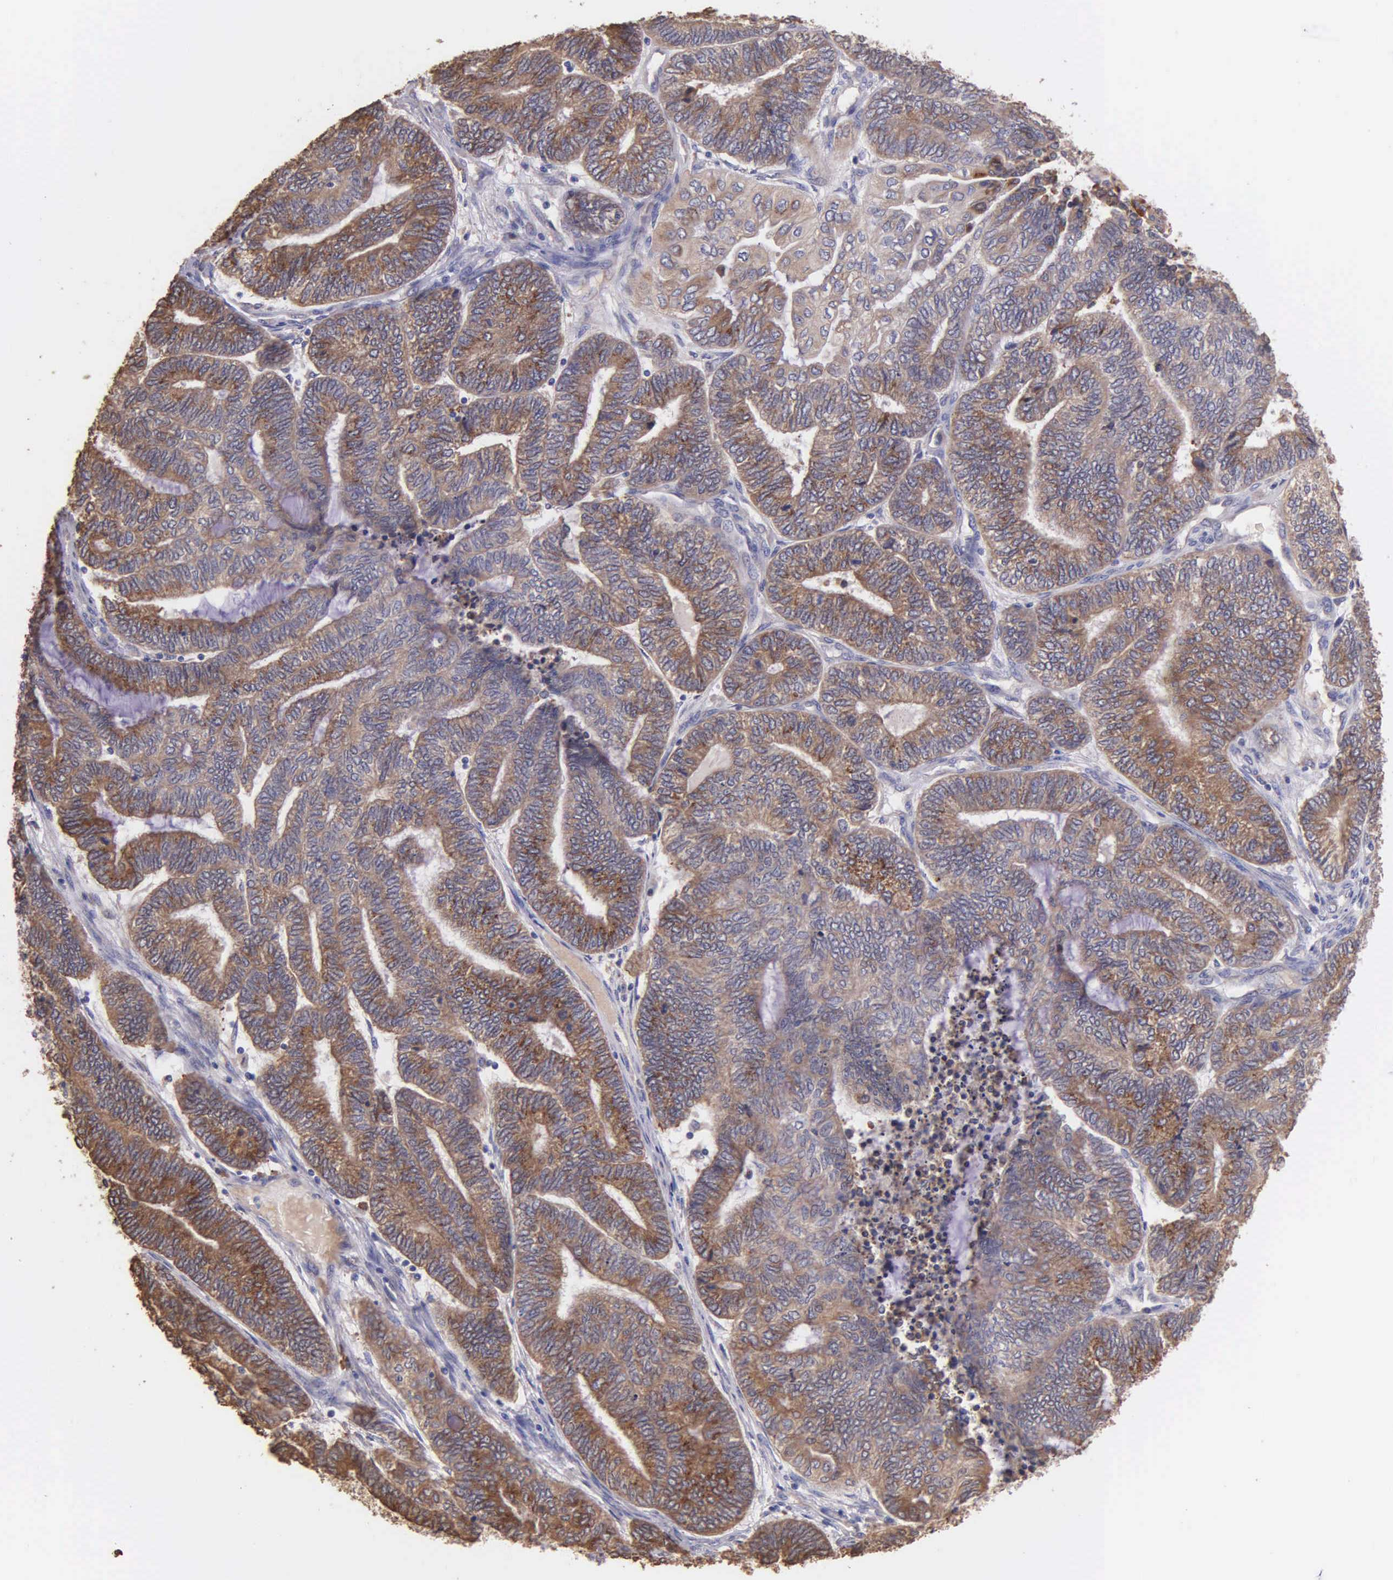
{"staining": {"intensity": "moderate", "quantity": ">75%", "location": "cytoplasmic/membranous"}, "tissue": "endometrial cancer", "cell_type": "Tumor cells", "image_type": "cancer", "snomed": [{"axis": "morphology", "description": "Adenocarcinoma, NOS"}, {"axis": "topography", "description": "Uterus"}, {"axis": "topography", "description": "Endometrium"}], "caption": "Immunohistochemistry of human endometrial cancer (adenocarcinoma) displays medium levels of moderate cytoplasmic/membranous positivity in about >75% of tumor cells.", "gene": "ZC3H12B", "patient": {"sex": "female", "age": 70}}